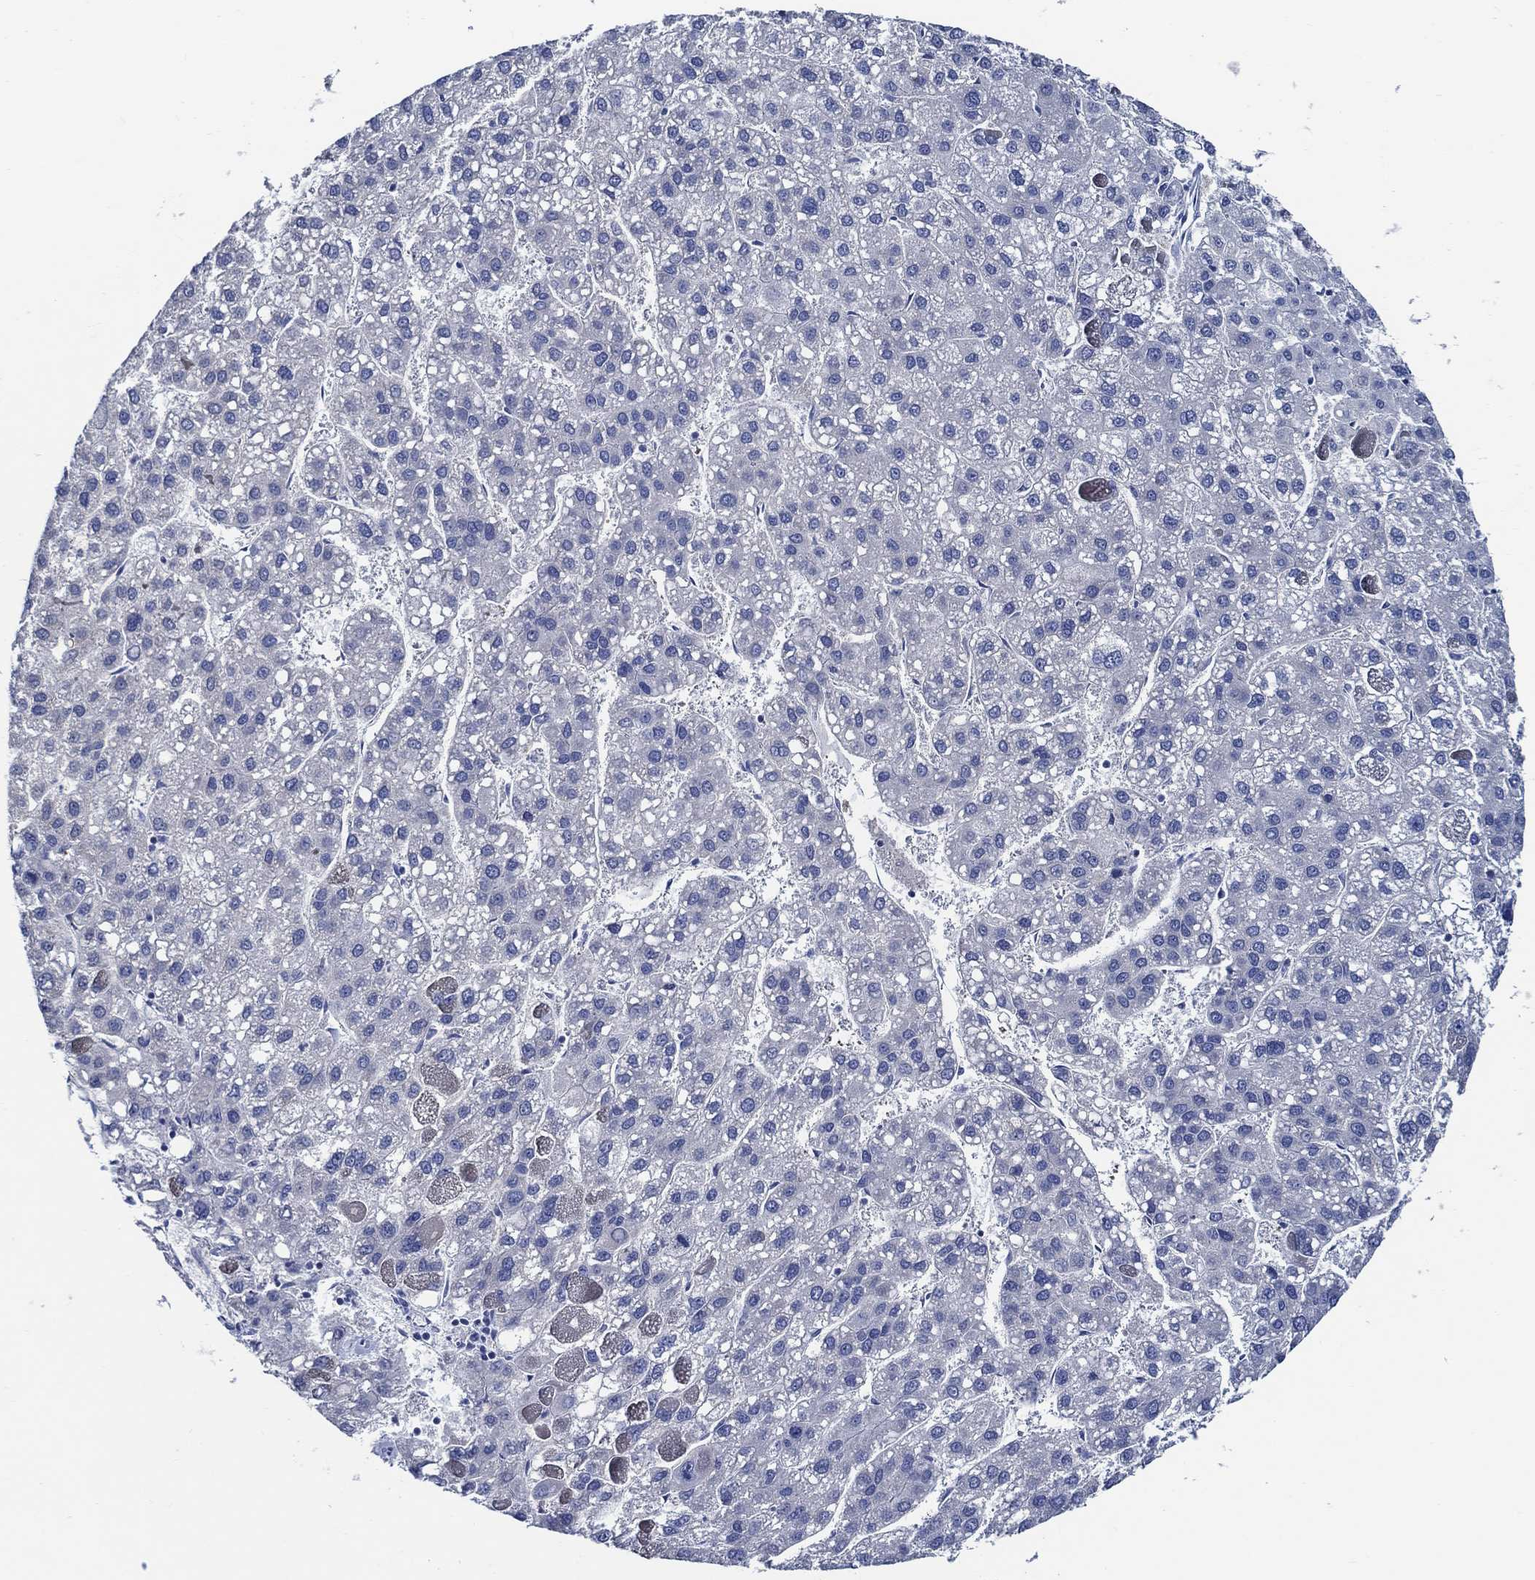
{"staining": {"intensity": "negative", "quantity": "none", "location": "none"}, "tissue": "liver cancer", "cell_type": "Tumor cells", "image_type": "cancer", "snomed": [{"axis": "morphology", "description": "Carcinoma, Hepatocellular, NOS"}, {"axis": "topography", "description": "Liver"}], "caption": "This is an immunohistochemistry photomicrograph of liver cancer (hepatocellular carcinoma). There is no positivity in tumor cells.", "gene": "SKOR1", "patient": {"sex": "female", "age": 82}}